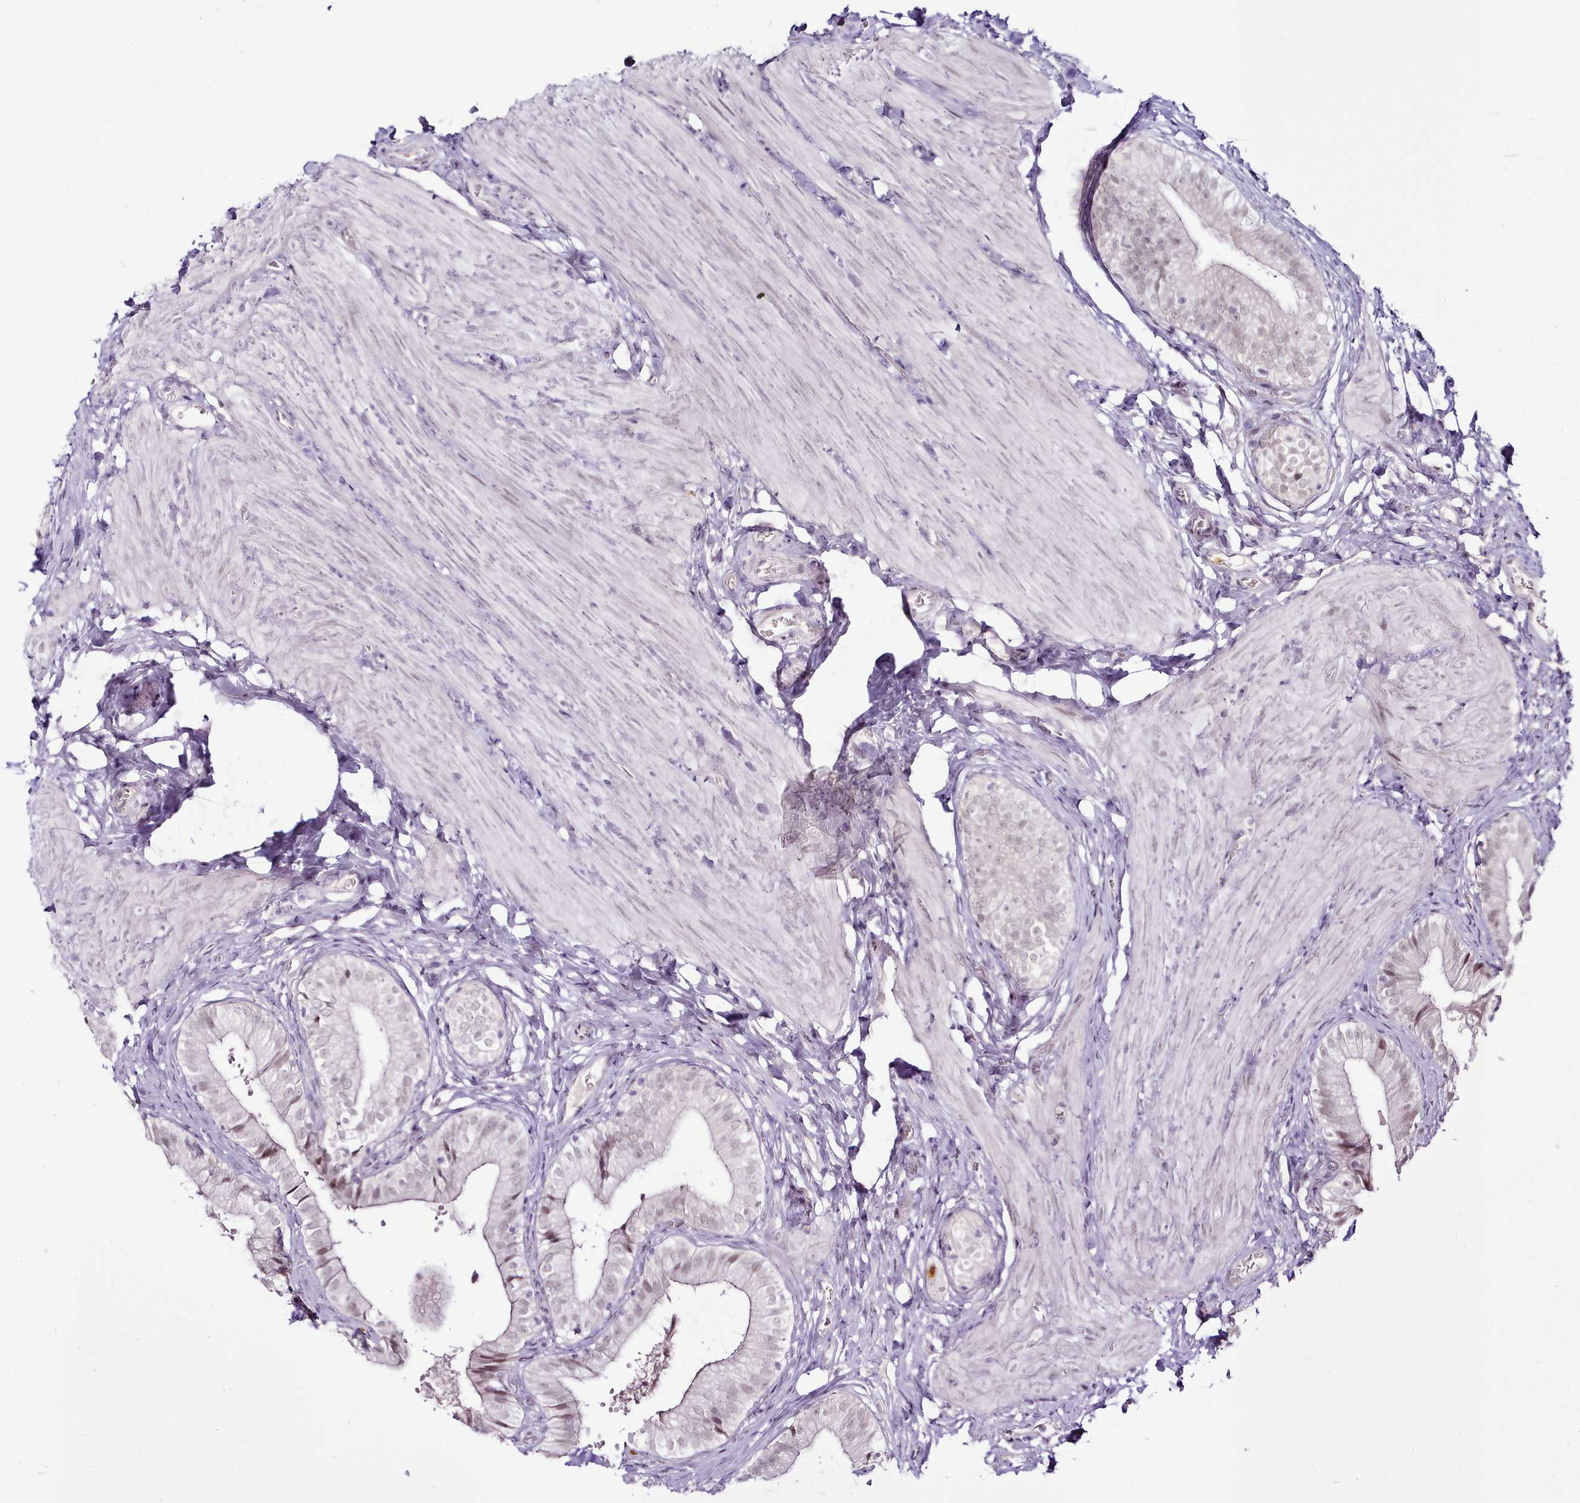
{"staining": {"intensity": "moderate", "quantity": "25%-75%", "location": "cytoplasmic/membranous"}, "tissue": "gallbladder", "cell_type": "Glandular cells", "image_type": "normal", "snomed": [{"axis": "morphology", "description": "Normal tissue, NOS"}, {"axis": "topography", "description": "Gallbladder"}], "caption": "Normal gallbladder demonstrates moderate cytoplasmic/membranous staining in approximately 25%-75% of glandular cells, visualized by immunohistochemistry. The staining was performed using DAB, with brown indicating positive protein expression. Nuclei are stained blue with hematoxylin.", "gene": "SYT15B", "patient": {"sex": "female", "age": 47}}